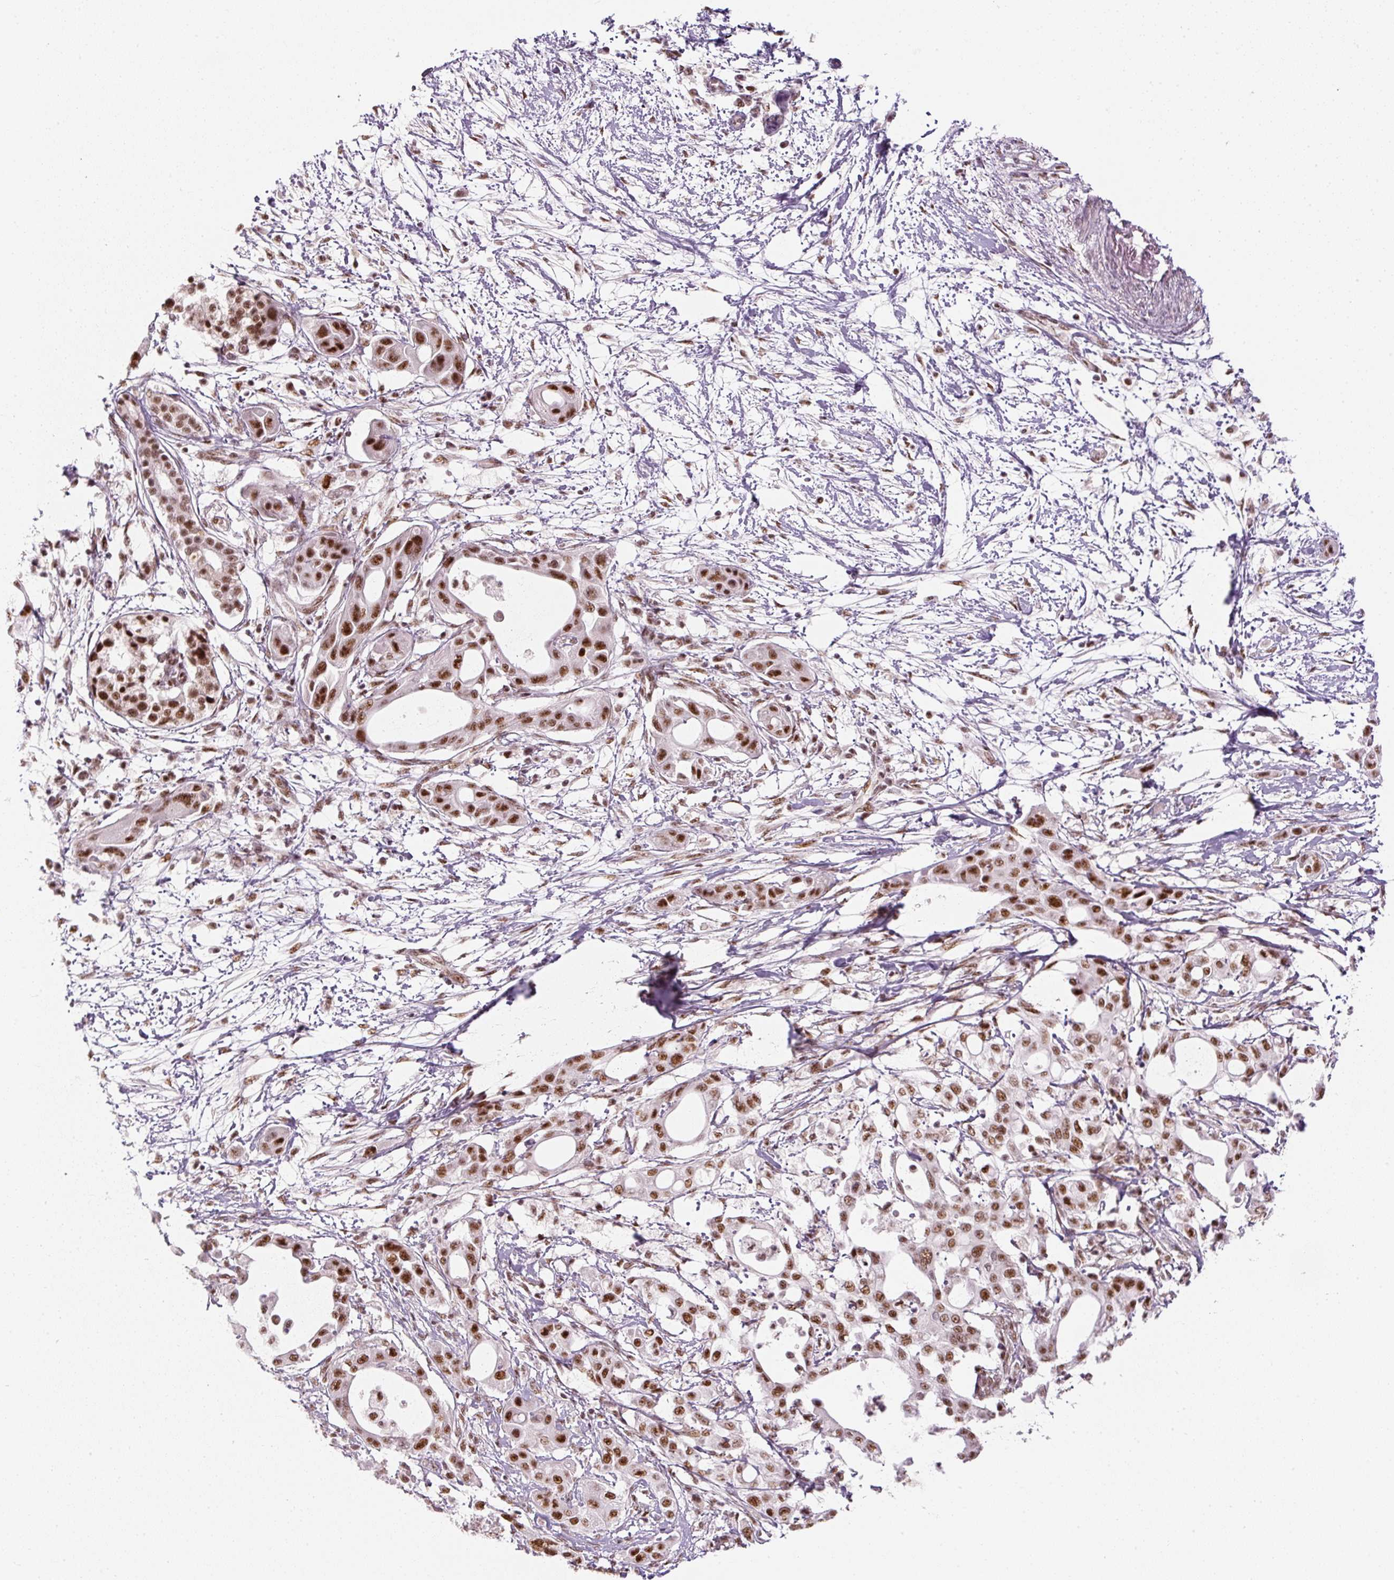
{"staining": {"intensity": "strong", "quantity": ">75%", "location": "nuclear"}, "tissue": "pancreatic cancer", "cell_type": "Tumor cells", "image_type": "cancer", "snomed": [{"axis": "morphology", "description": "Adenocarcinoma, NOS"}, {"axis": "topography", "description": "Pancreas"}], "caption": "Adenocarcinoma (pancreatic) tissue shows strong nuclear expression in approximately >75% of tumor cells (DAB (3,3'-diaminobenzidine) IHC, brown staining for protein, blue staining for nuclei).", "gene": "U2AF2", "patient": {"sex": "male", "age": 68}}